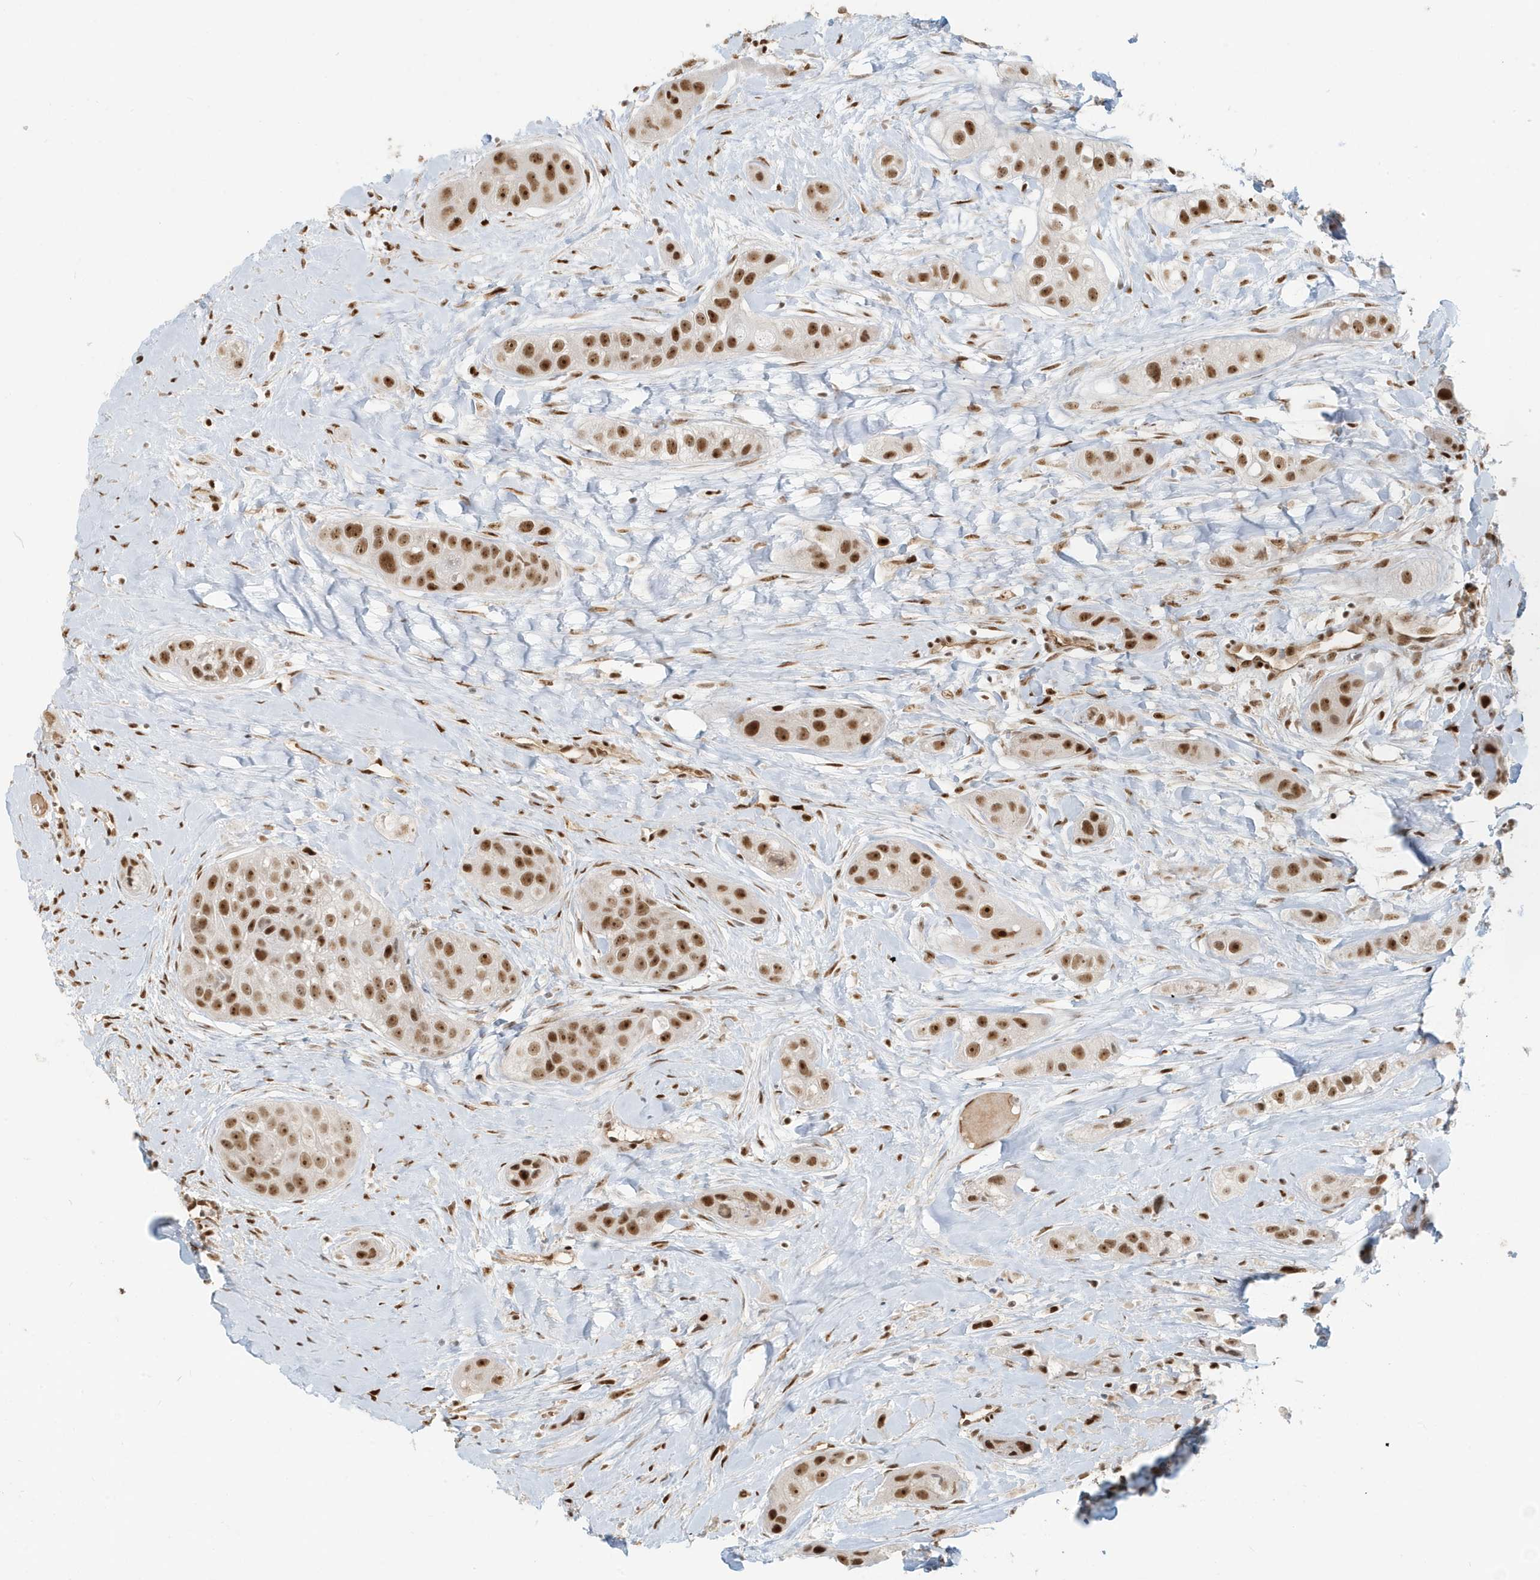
{"staining": {"intensity": "moderate", "quantity": ">75%", "location": "nuclear"}, "tissue": "head and neck cancer", "cell_type": "Tumor cells", "image_type": "cancer", "snomed": [{"axis": "morphology", "description": "Normal tissue, NOS"}, {"axis": "morphology", "description": "Squamous cell carcinoma, NOS"}, {"axis": "topography", "description": "Skeletal muscle"}, {"axis": "topography", "description": "Head-Neck"}], "caption": "Protein staining demonstrates moderate nuclear positivity in about >75% of tumor cells in squamous cell carcinoma (head and neck).", "gene": "CKS2", "patient": {"sex": "male", "age": 51}}